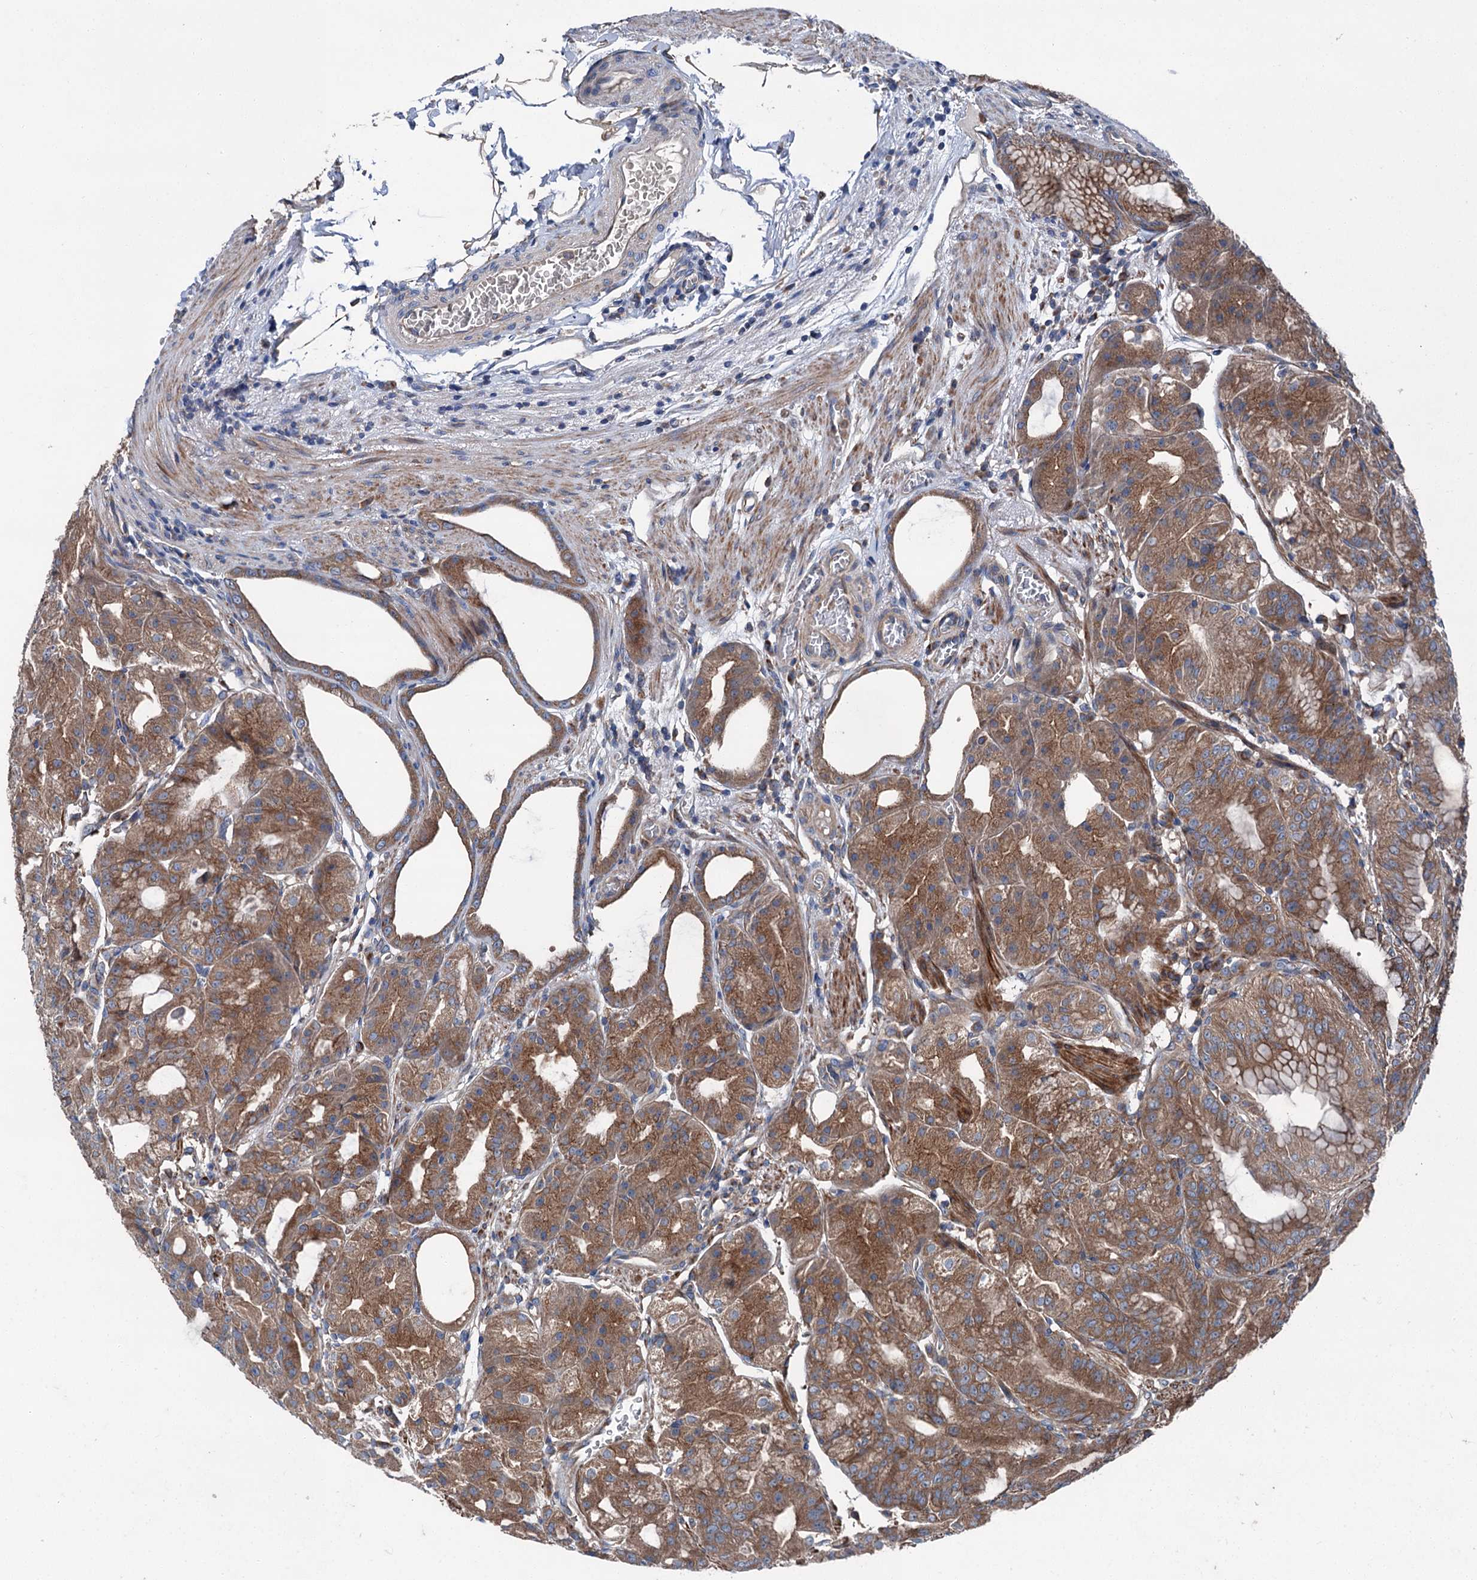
{"staining": {"intensity": "moderate", "quantity": ">75%", "location": "cytoplasmic/membranous"}, "tissue": "stomach", "cell_type": "Glandular cells", "image_type": "normal", "snomed": [{"axis": "morphology", "description": "Normal tissue, NOS"}, {"axis": "topography", "description": "Stomach, upper"}, {"axis": "topography", "description": "Stomach, lower"}], "caption": "IHC staining of normal stomach, which exhibits medium levels of moderate cytoplasmic/membranous expression in about >75% of glandular cells indicating moderate cytoplasmic/membranous protein positivity. The staining was performed using DAB (brown) for protein detection and nuclei were counterstained in hematoxylin (blue).", "gene": "RUFY1", "patient": {"sex": "male", "age": 71}}